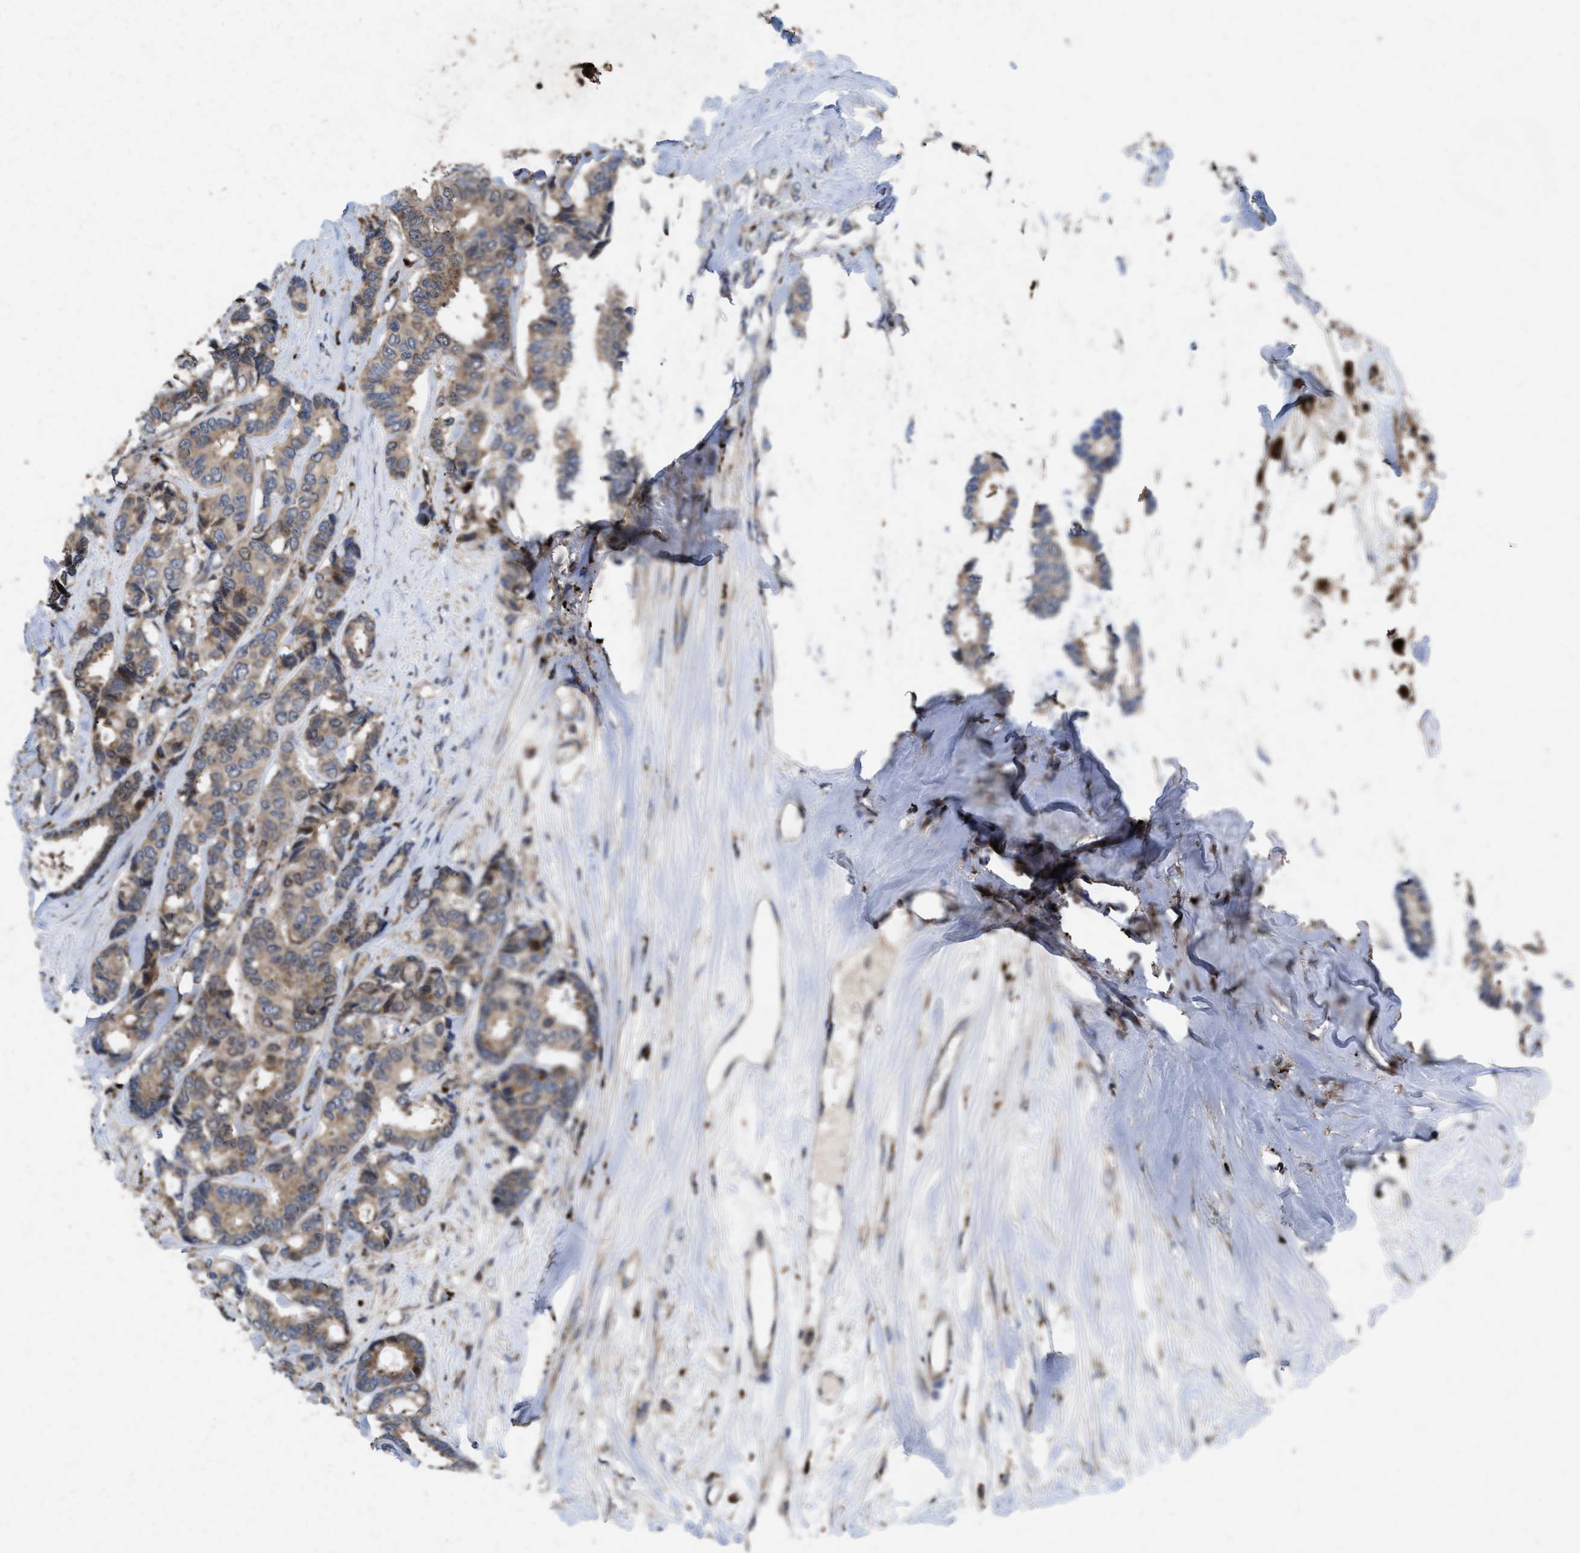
{"staining": {"intensity": "weak", "quantity": ">75%", "location": "cytoplasmic/membranous"}, "tissue": "breast cancer", "cell_type": "Tumor cells", "image_type": "cancer", "snomed": [{"axis": "morphology", "description": "Duct carcinoma"}, {"axis": "topography", "description": "Breast"}], "caption": "Protein analysis of breast cancer (infiltrating ductal carcinoma) tissue exhibits weak cytoplasmic/membranous staining in about >75% of tumor cells.", "gene": "MSI2", "patient": {"sex": "female", "age": 87}}